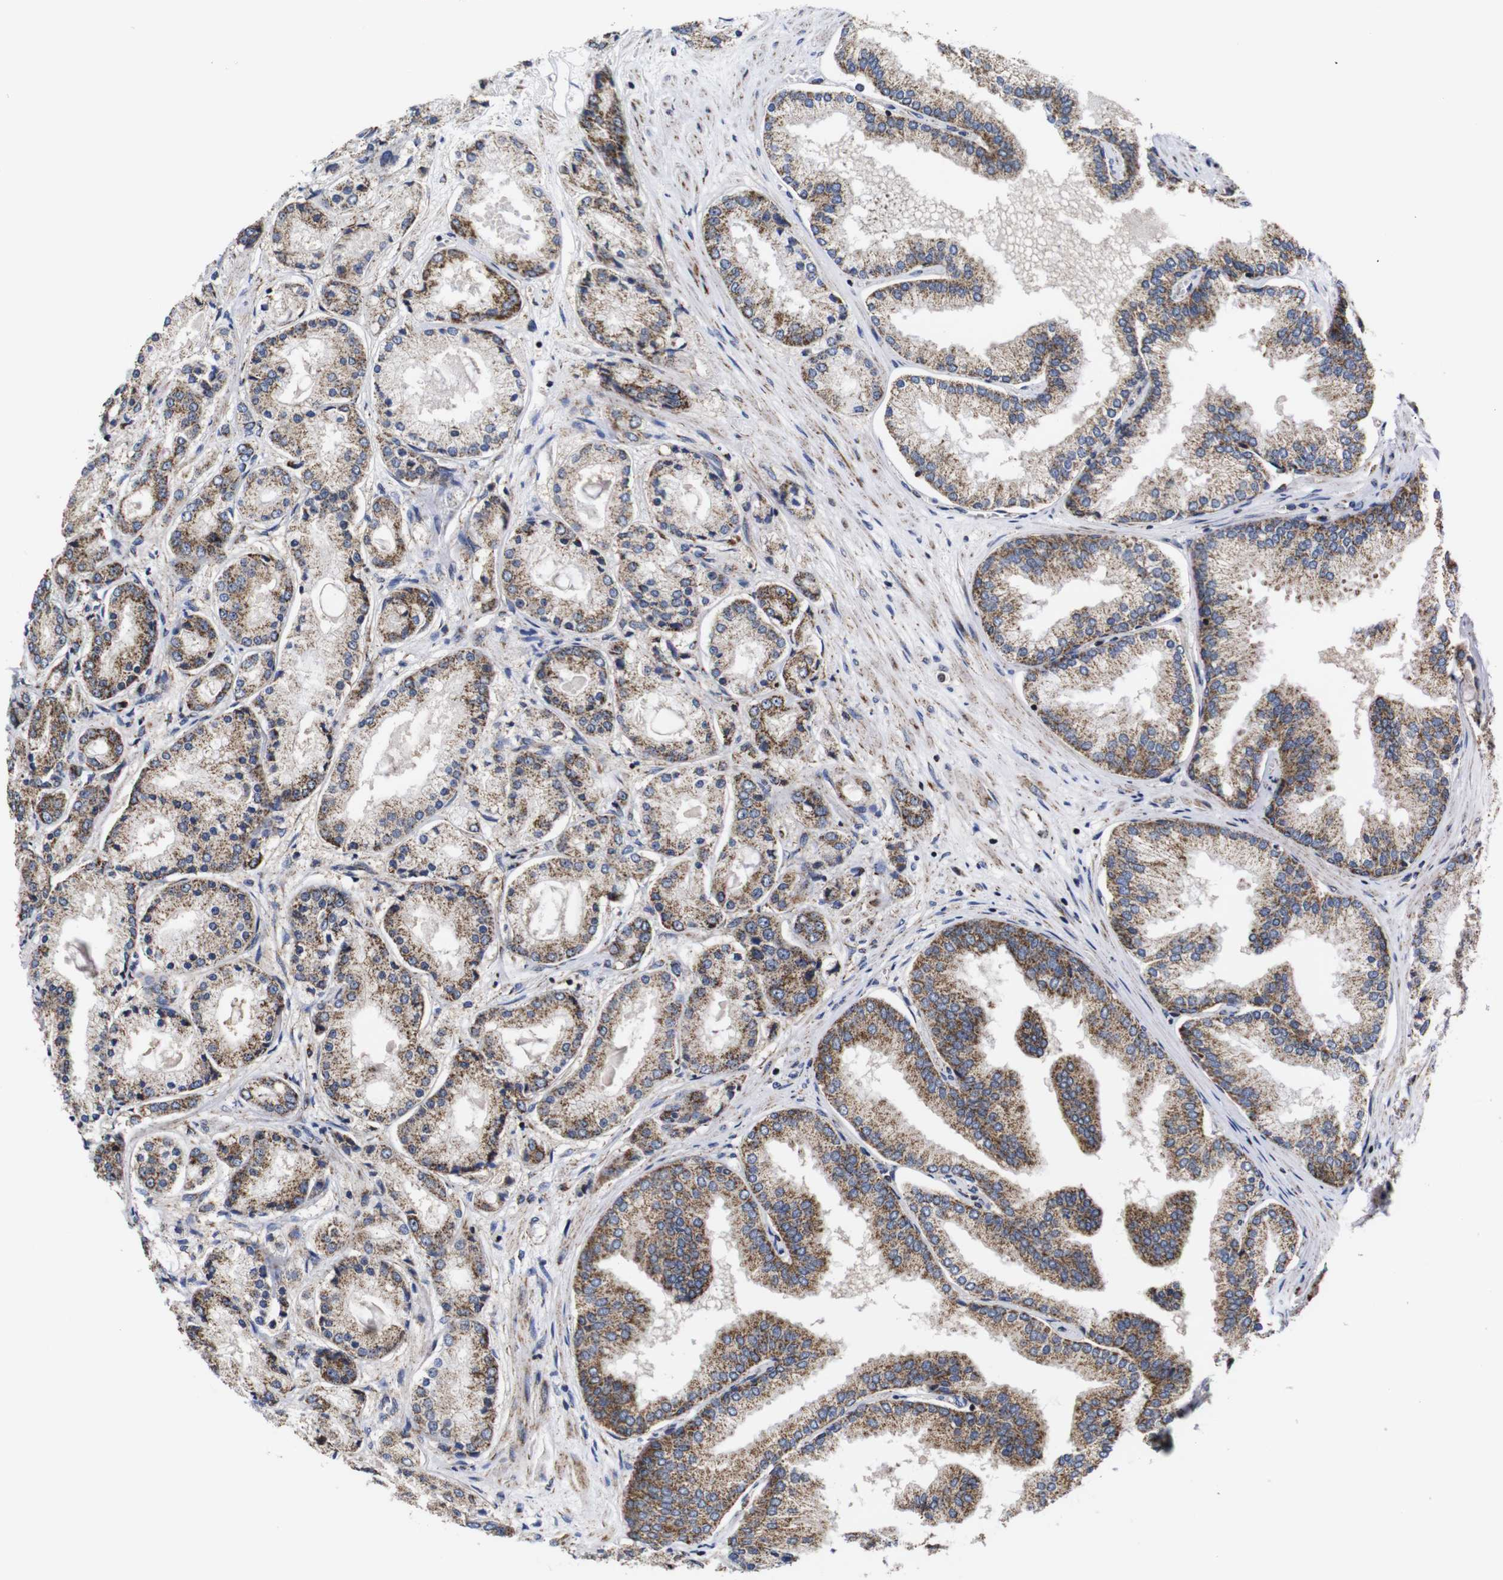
{"staining": {"intensity": "moderate", "quantity": ">75%", "location": "cytoplasmic/membranous"}, "tissue": "prostate cancer", "cell_type": "Tumor cells", "image_type": "cancer", "snomed": [{"axis": "morphology", "description": "Adenocarcinoma, High grade"}, {"axis": "topography", "description": "Prostate"}], "caption": "Moderate cytoplasmic/membranous staining for a protein is identified in approximately >75% of tumor cells of prostate high-grade adenocarcinoma using IHC.", "gene": "C17orf80", "patient": {"sex": "male", "age": 59}}